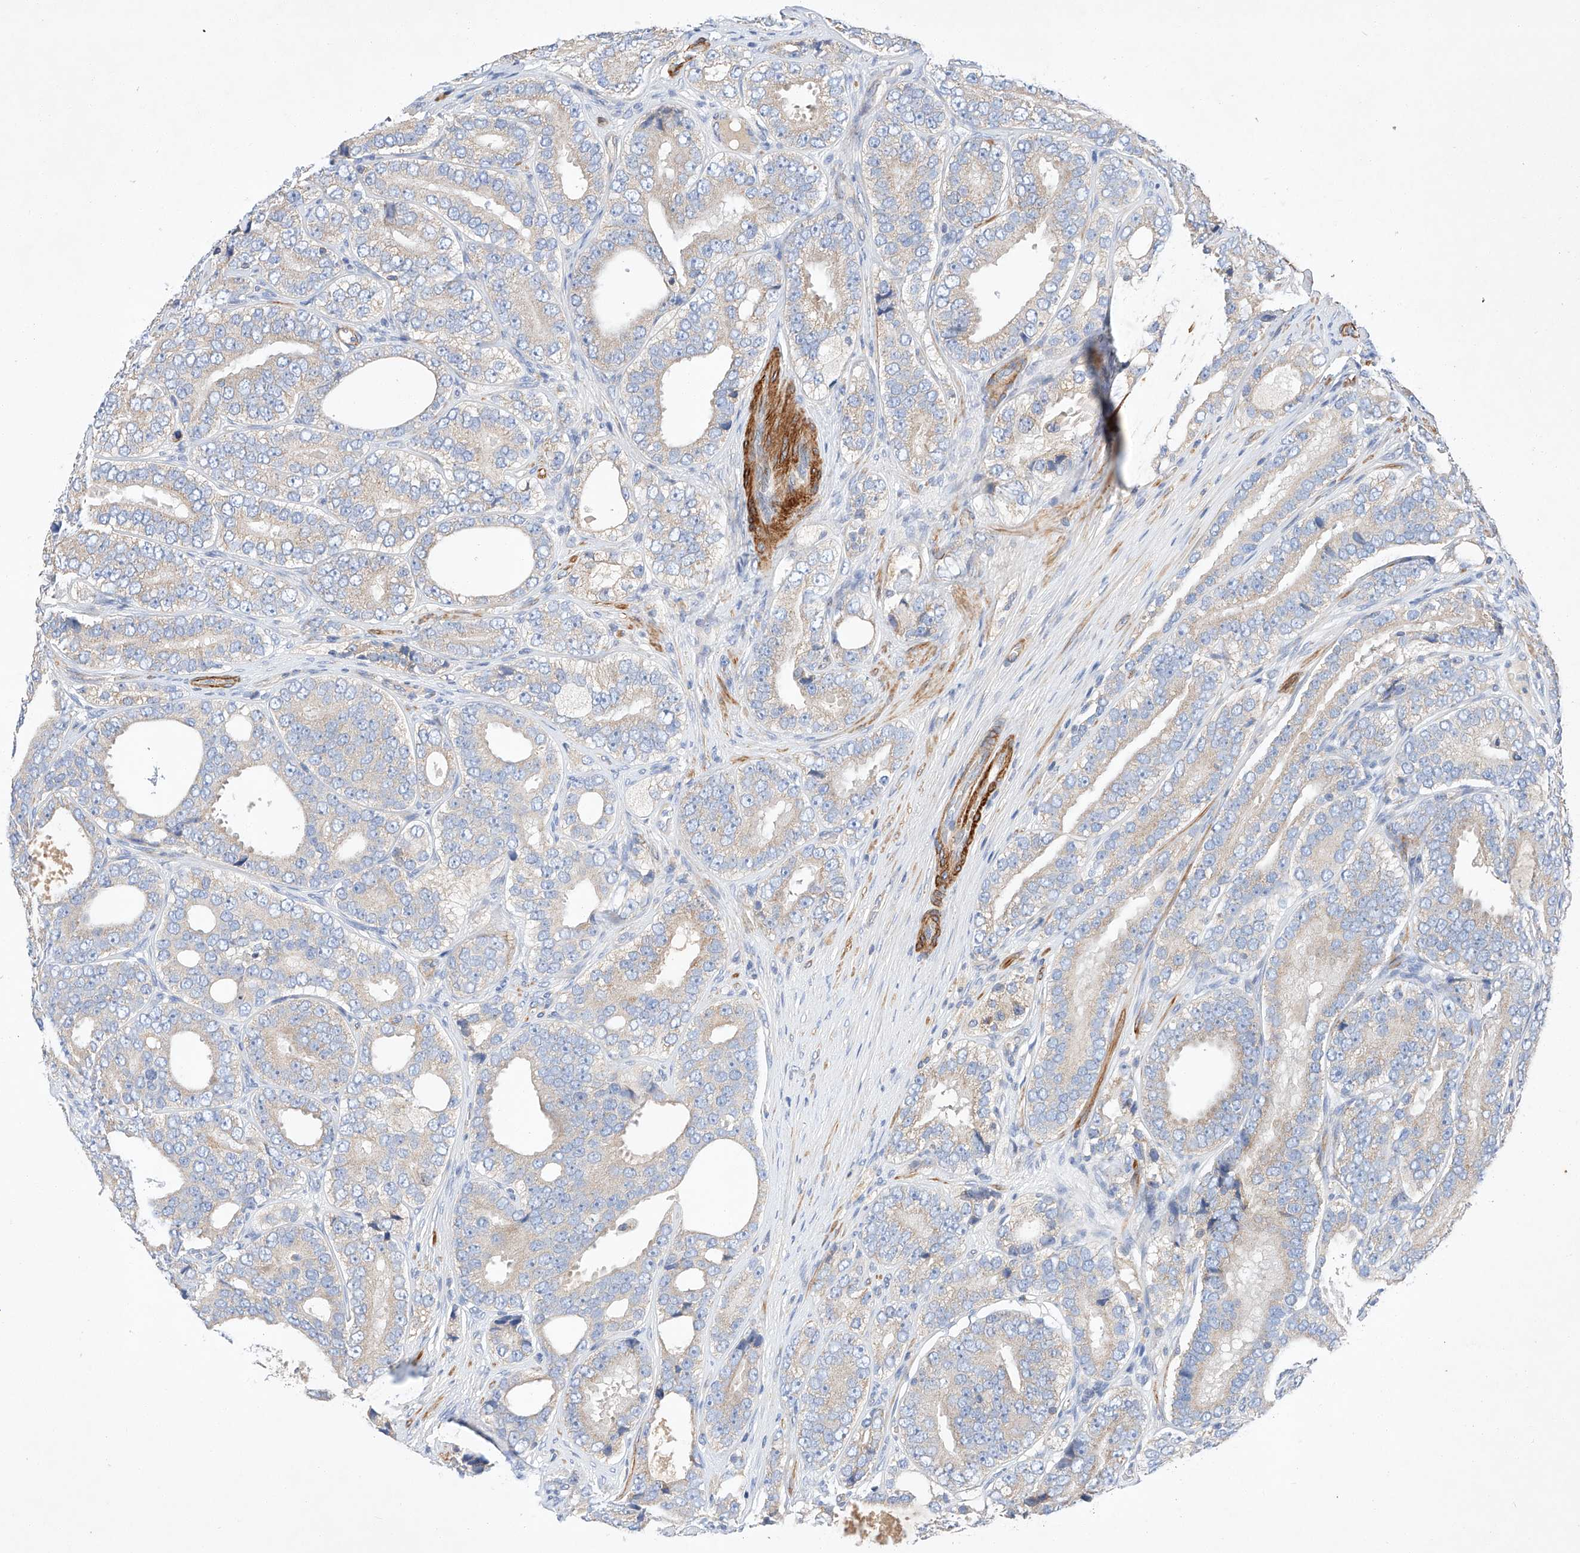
{"staining": {"intensity": "weak", "quantity": "25%-75%", "location": "cytoplasmic/membranous"}, "tissue": "prostate cancer", "cell_type": "Tumor cells", "image_type": "cancer", "snomed": [{"axis": "morphology", "description": "Adenocarcinoma, High grade"}, {"axis": "topography", "description": "Prostate"}], "caption": "Human prostate cancer stained with a brown dye shows weak cytoplasmic/membranous positive expression in approximately 25%-75% of tumor cells.", "gene": "C6orf118", "patient": {"sex": "male", "age": 56}}